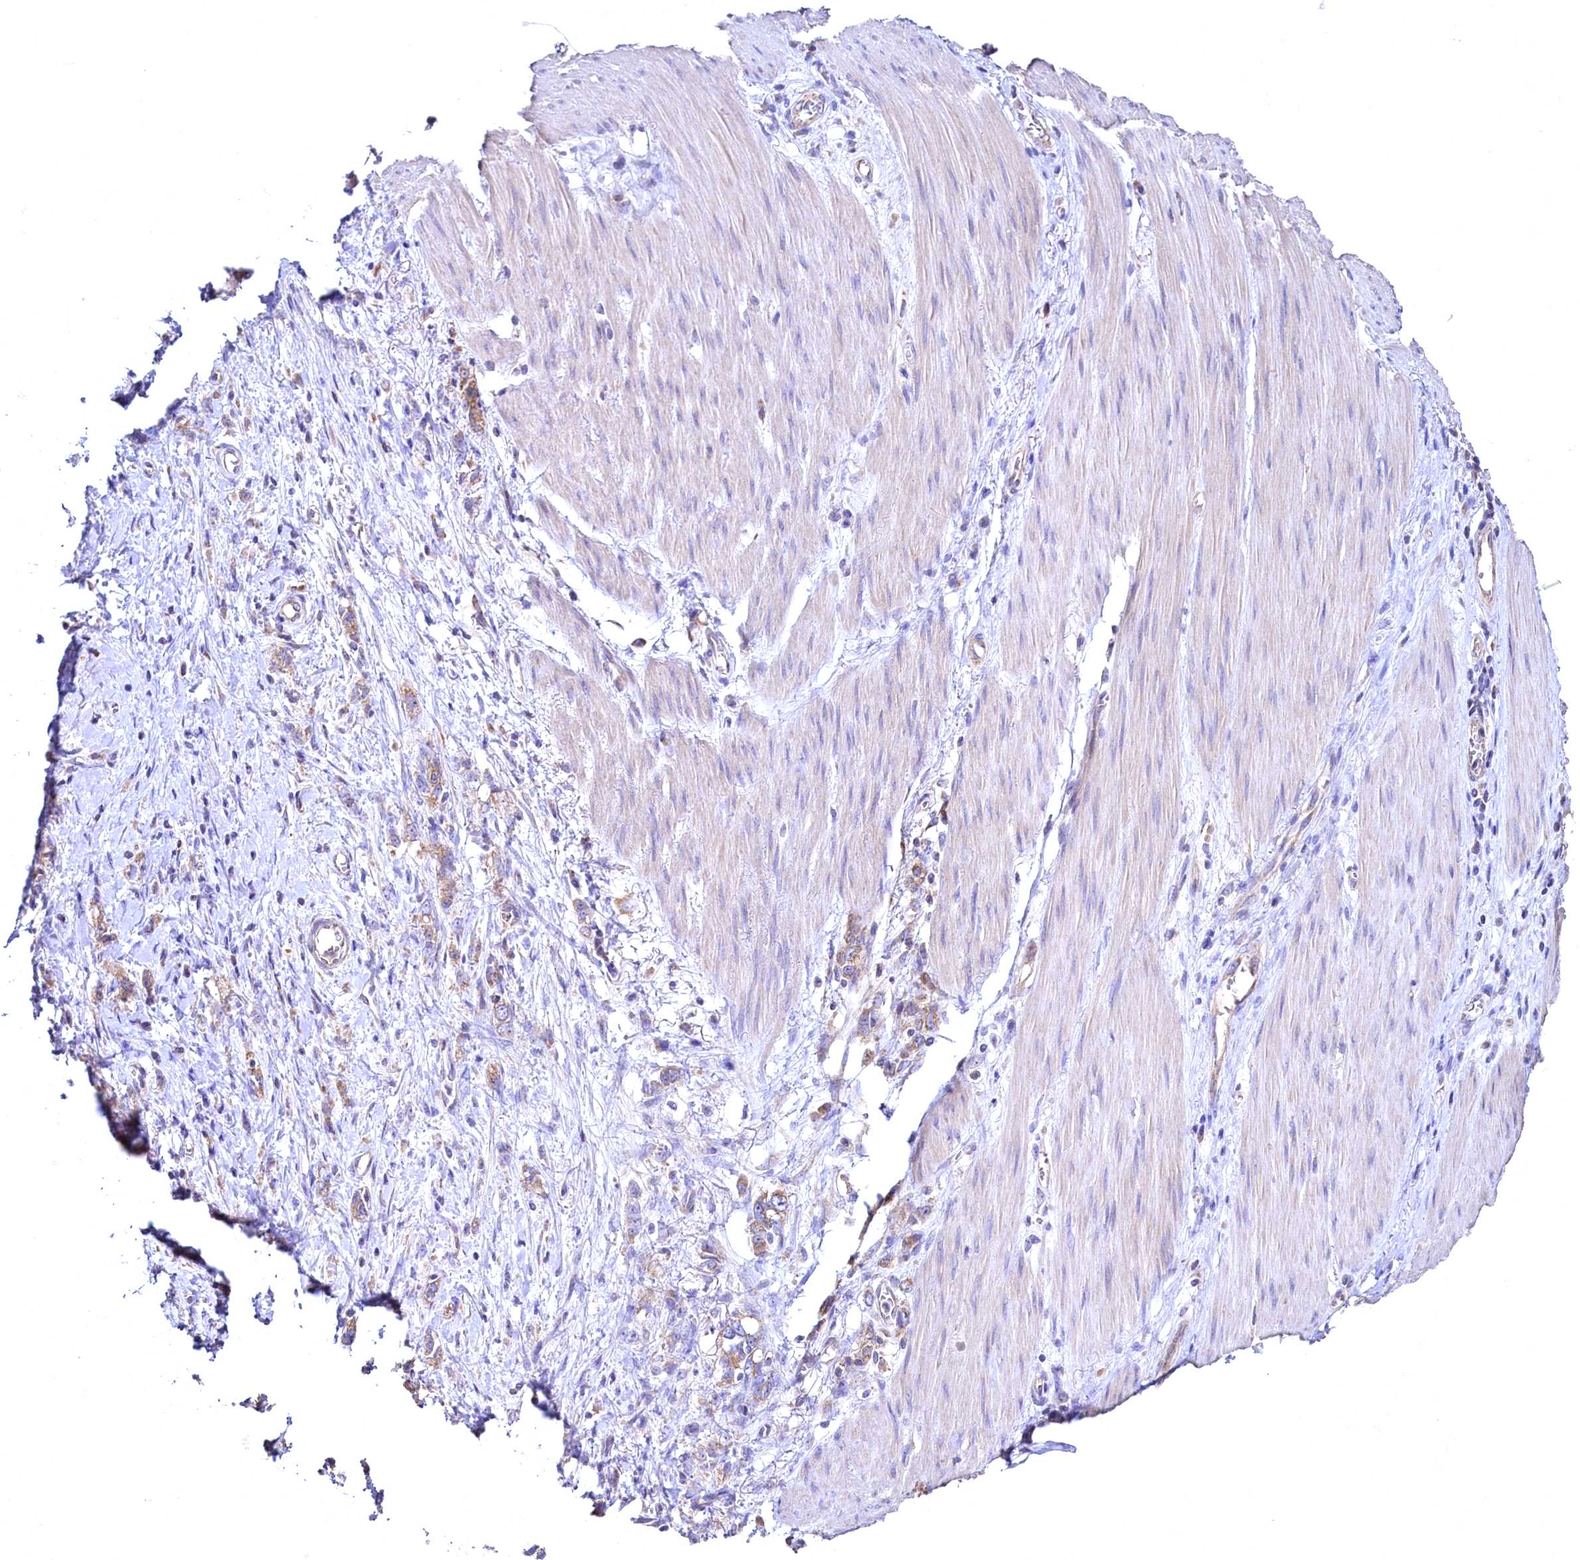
{"staining": {"intensity": "weak", "quantity": ">75%", "location": "cytoplasmic/membranous"}, "tissue": "stomach cancer", "cell_type": "Tumor cells", "image_type": "cancer", "snomed": [{"axis": "morphology", "description": "Adenocarcinoma, NOS"}, {"axis": "topography", "description": "Stomach"}], "caption": "DAB immunohistochemical staining of human stomach adenocarcinoma displays weak cytoplasmic/membranous protein staining in about >75% of tumor cells.", "gene": "MRPL57", "patient": {"sex": "female", "age": 76}}